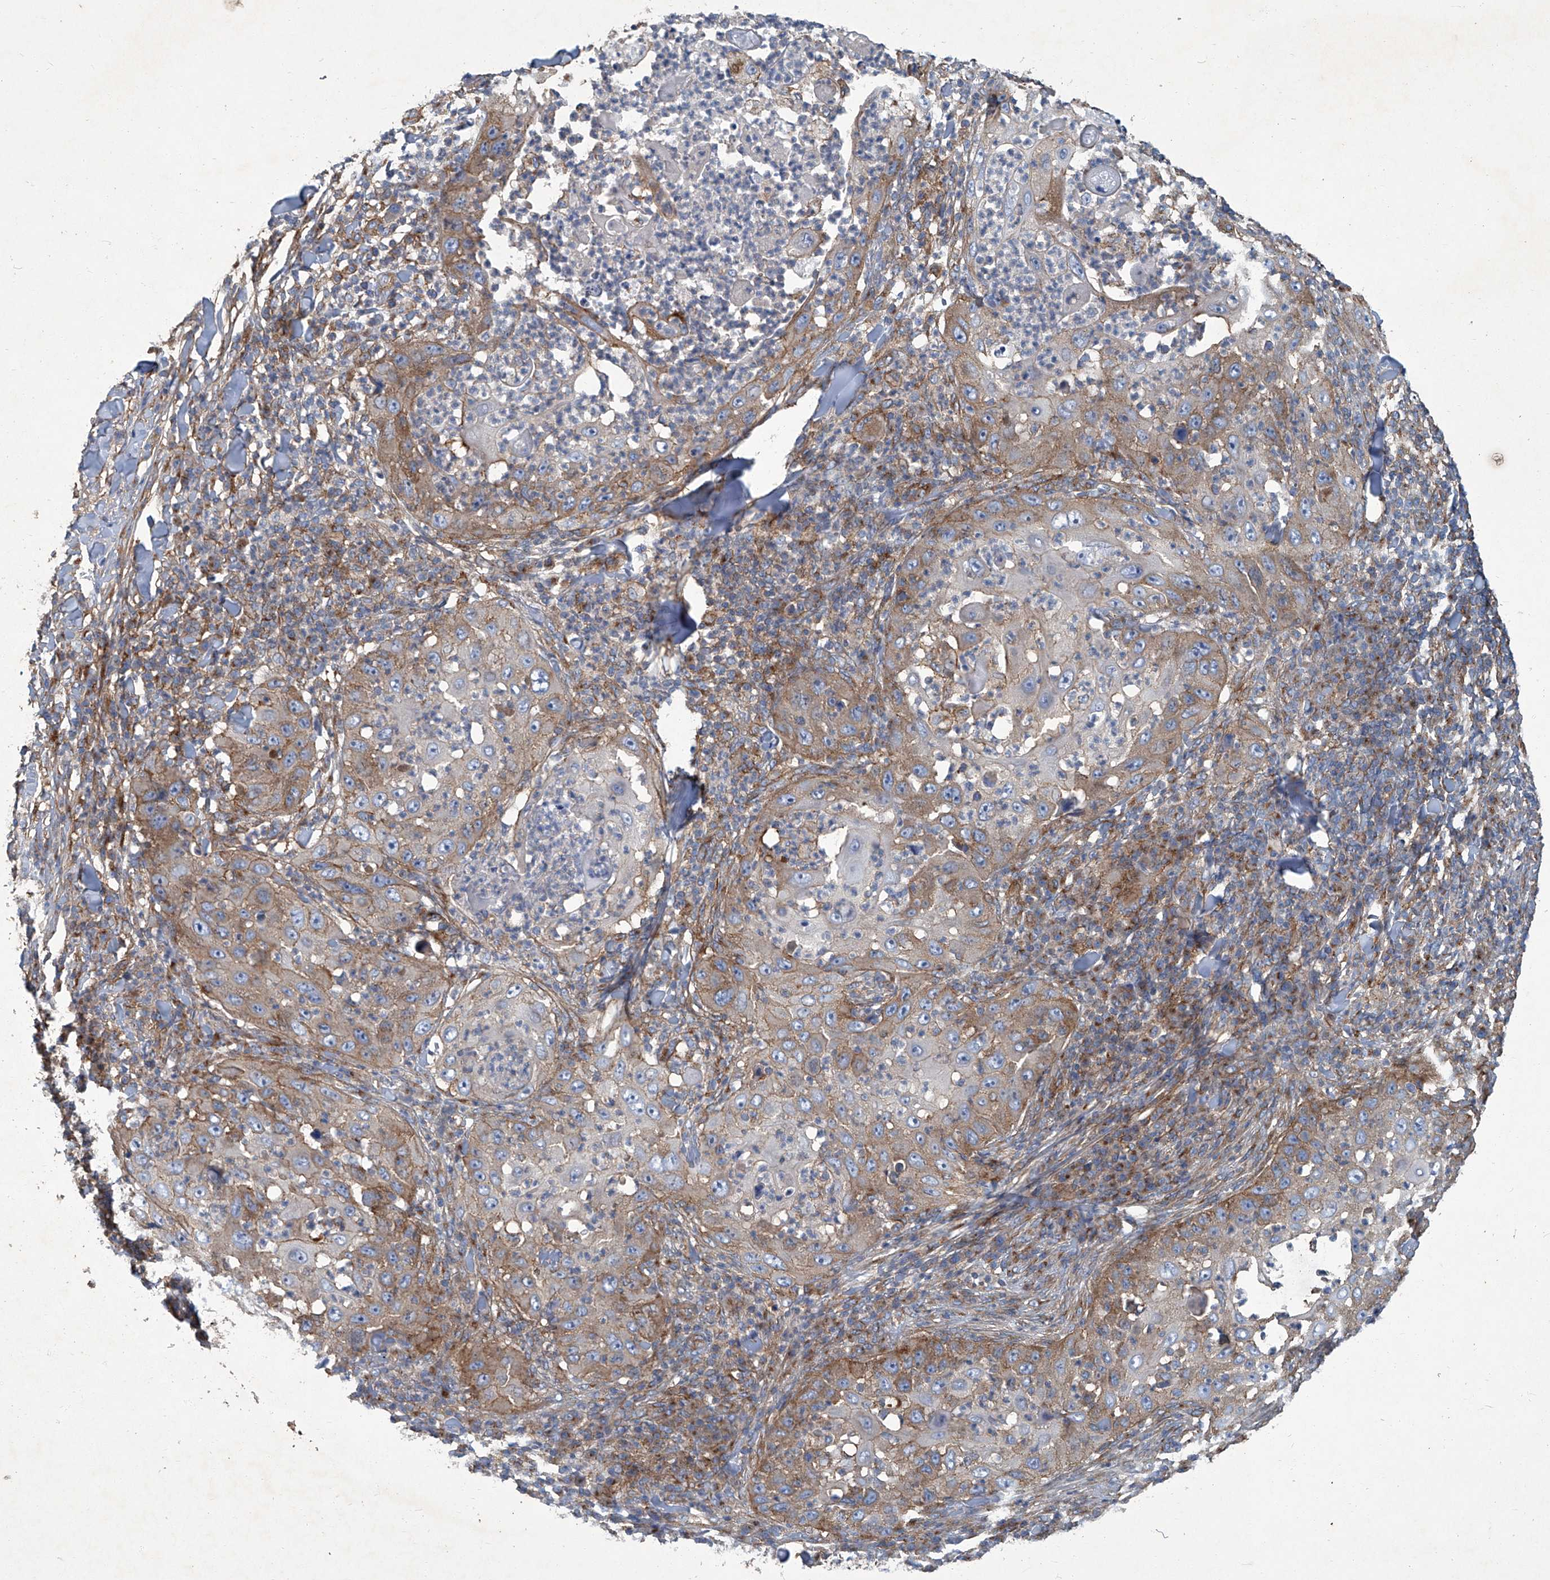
{"staining": {"intensity": "moderate", "quantity": "<25%", "location": "cytoplasmic/membranous"}, "tissue": "skin cancer", "cell_type": "Tumor cells", "image_type": "cancer", "snomed": [{"axis": "morphology", "description": "Squamous cell carcinoma, NOS"}, {"axis": "topography", "description": "Skin"}], "caption": "This histopathology image displays skin squamous cell carcinoma stained with IHC to label a protein in brown. The cytoplasmic/membranous of tumor cells show moderate positivity for the protein. Nuclei are counter-stained blue.", "gene": "PIGH", "patient": {"sex": "female", "age": 44}}